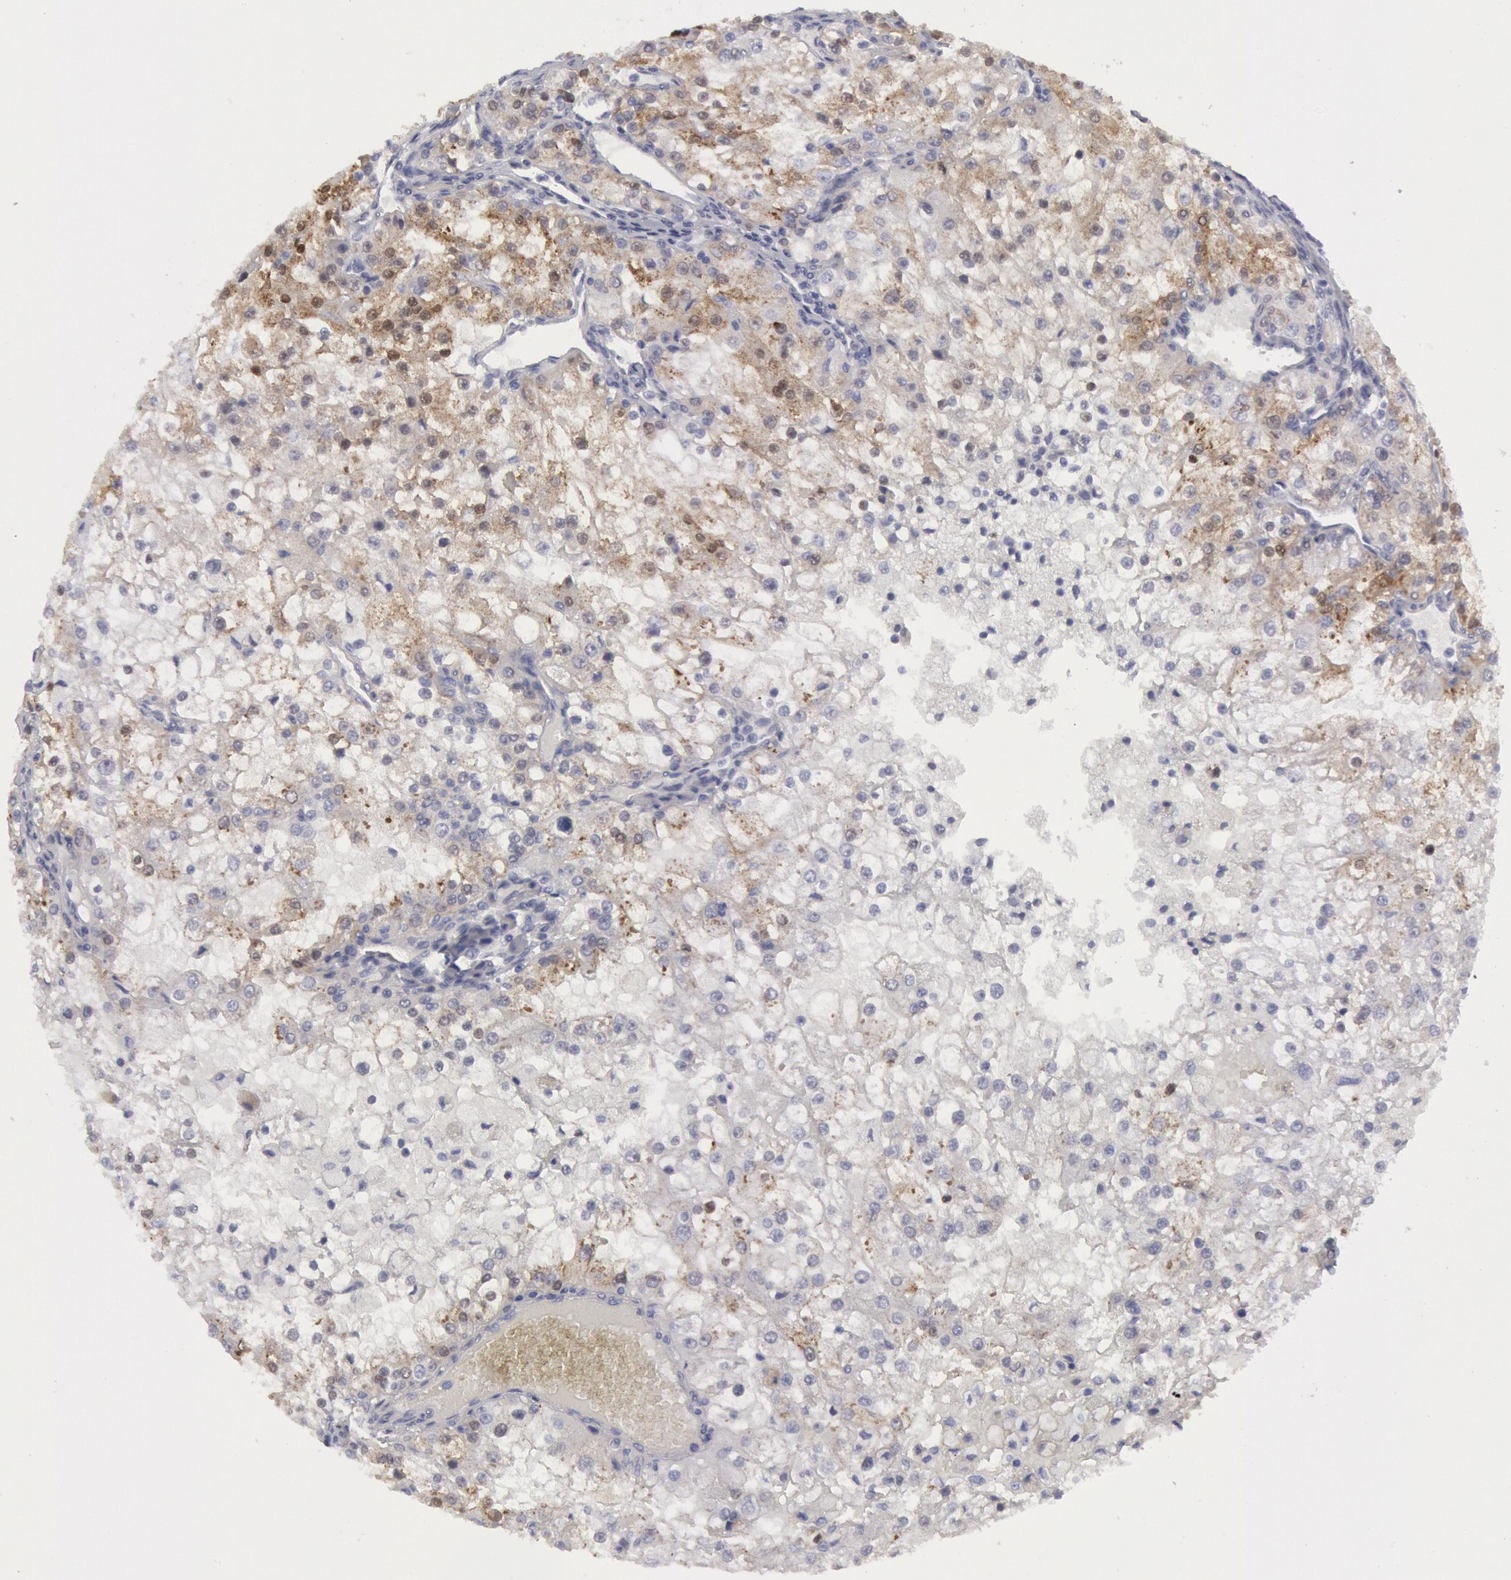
{"staining": {"intensity": "weak", "quantity": "25%-75%", "location": "cytoplasmic/membranous"}, "tissue": "renal cancer", "cell_type": "Tumor cells", "image_type": "cancer", "snomed": [{"axis": "morphology", "description": "Adenocarcinoma, NOS"}, {"axis": "topography", "description": "Kidney"}], "caption": "This is an image of immunohistochemistry (IHC) staining of adenocarcinoma (renal), which shows weak staining in the cytoplasmic/membranous of tumor cells.", "gene": "FHL1", "patient": {"sex": "female", "age": 74}}